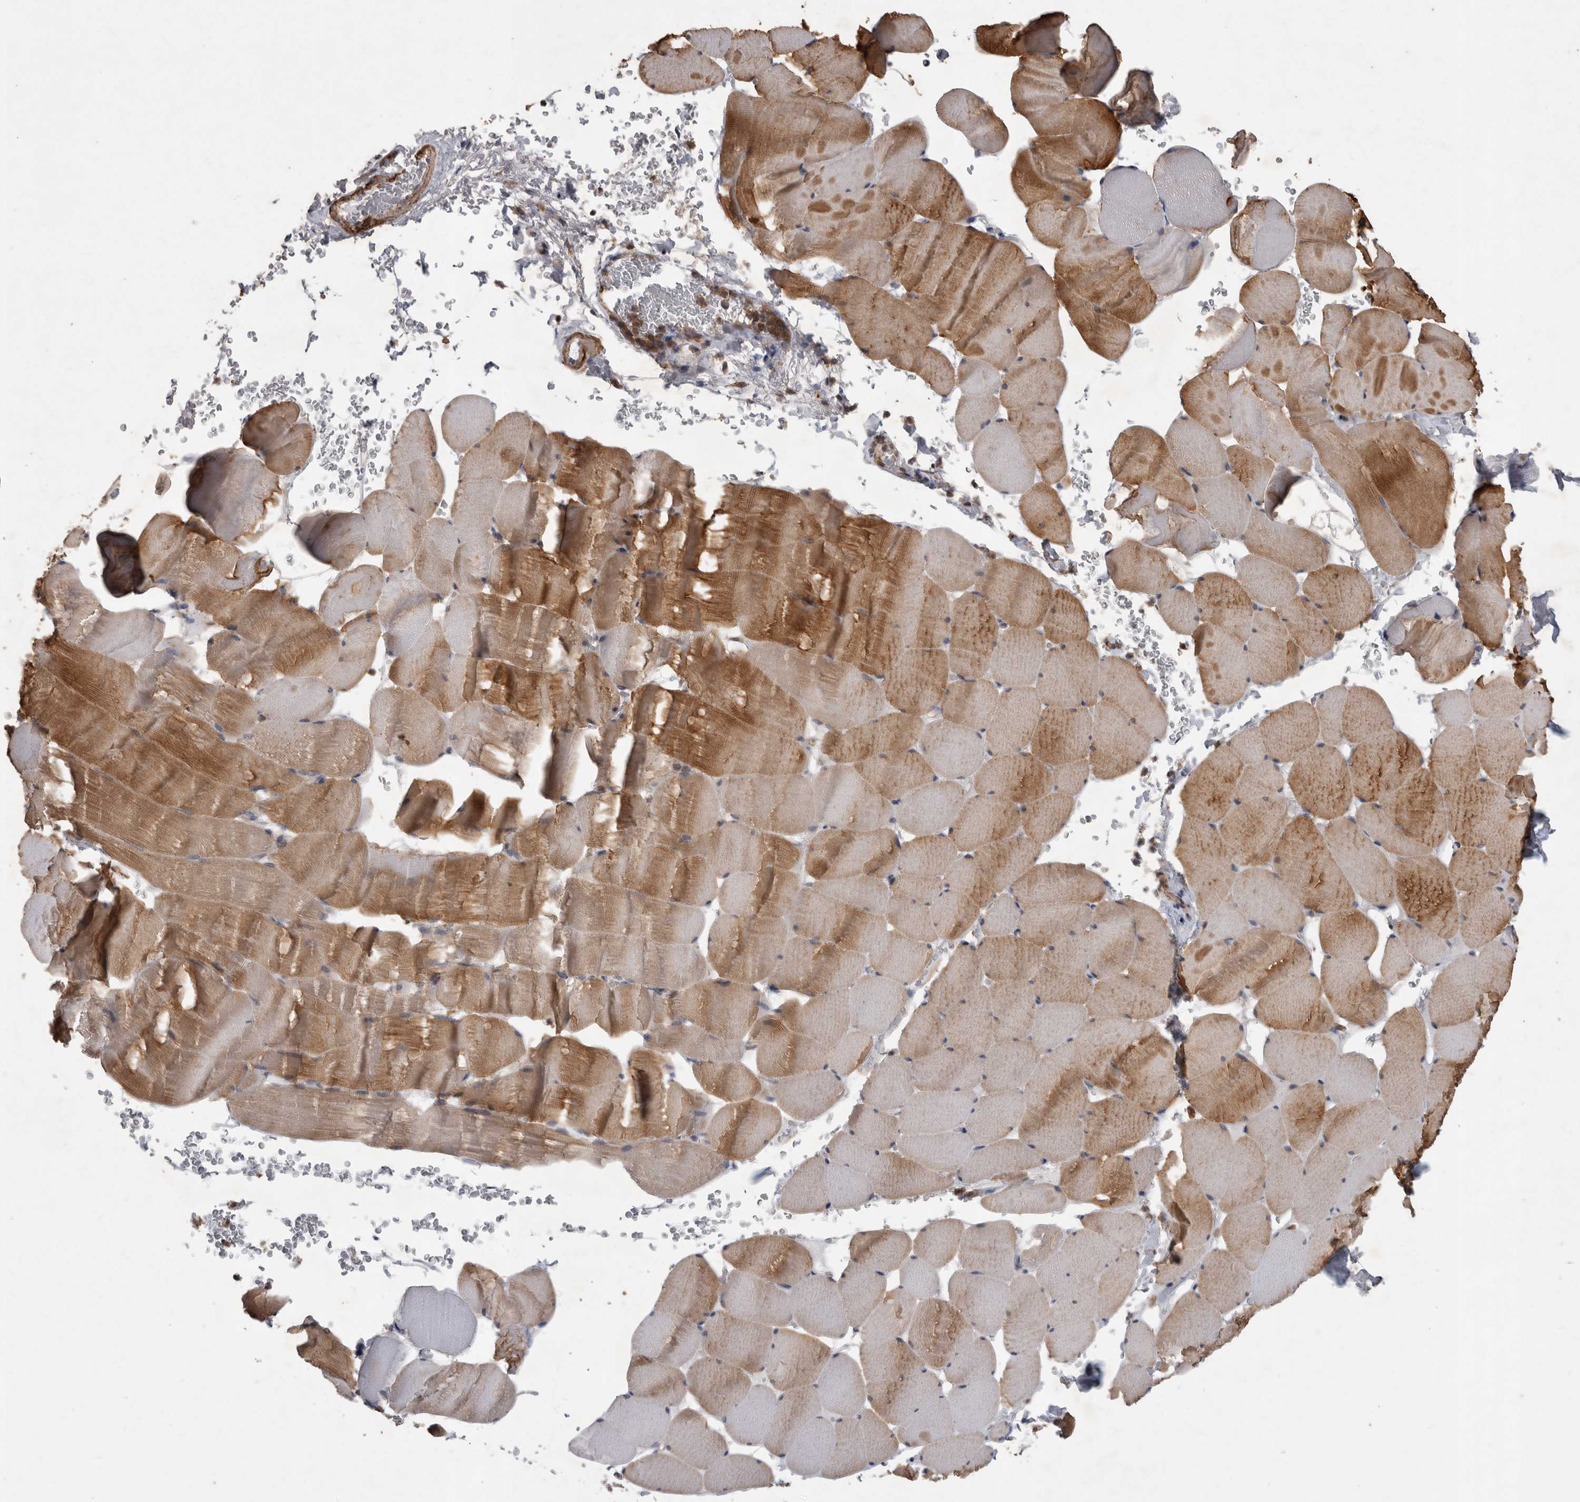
{"staining": {"intensity": "moderate", "quantity": ">75%", "location": "cytoplasmic/membranous"}, "tissue": "skeletal muscle", "cell_type": "Myocytes", "image_type": "normal", "snomed": [{"axis": "morphology", "description": "Normal tissue, NOS"}, {"axis": "topography", "description": "Skeletal muscle"}], "caption": "Skeletal muscle stained for a protein demonstrates moderate cytoplasmic/membranous positivity in myocytes. The protein is shown in brown color, while the nuclei are stained blue.", "gene": "SPATA48", "patient": {"sex": "male", "age": 62}}